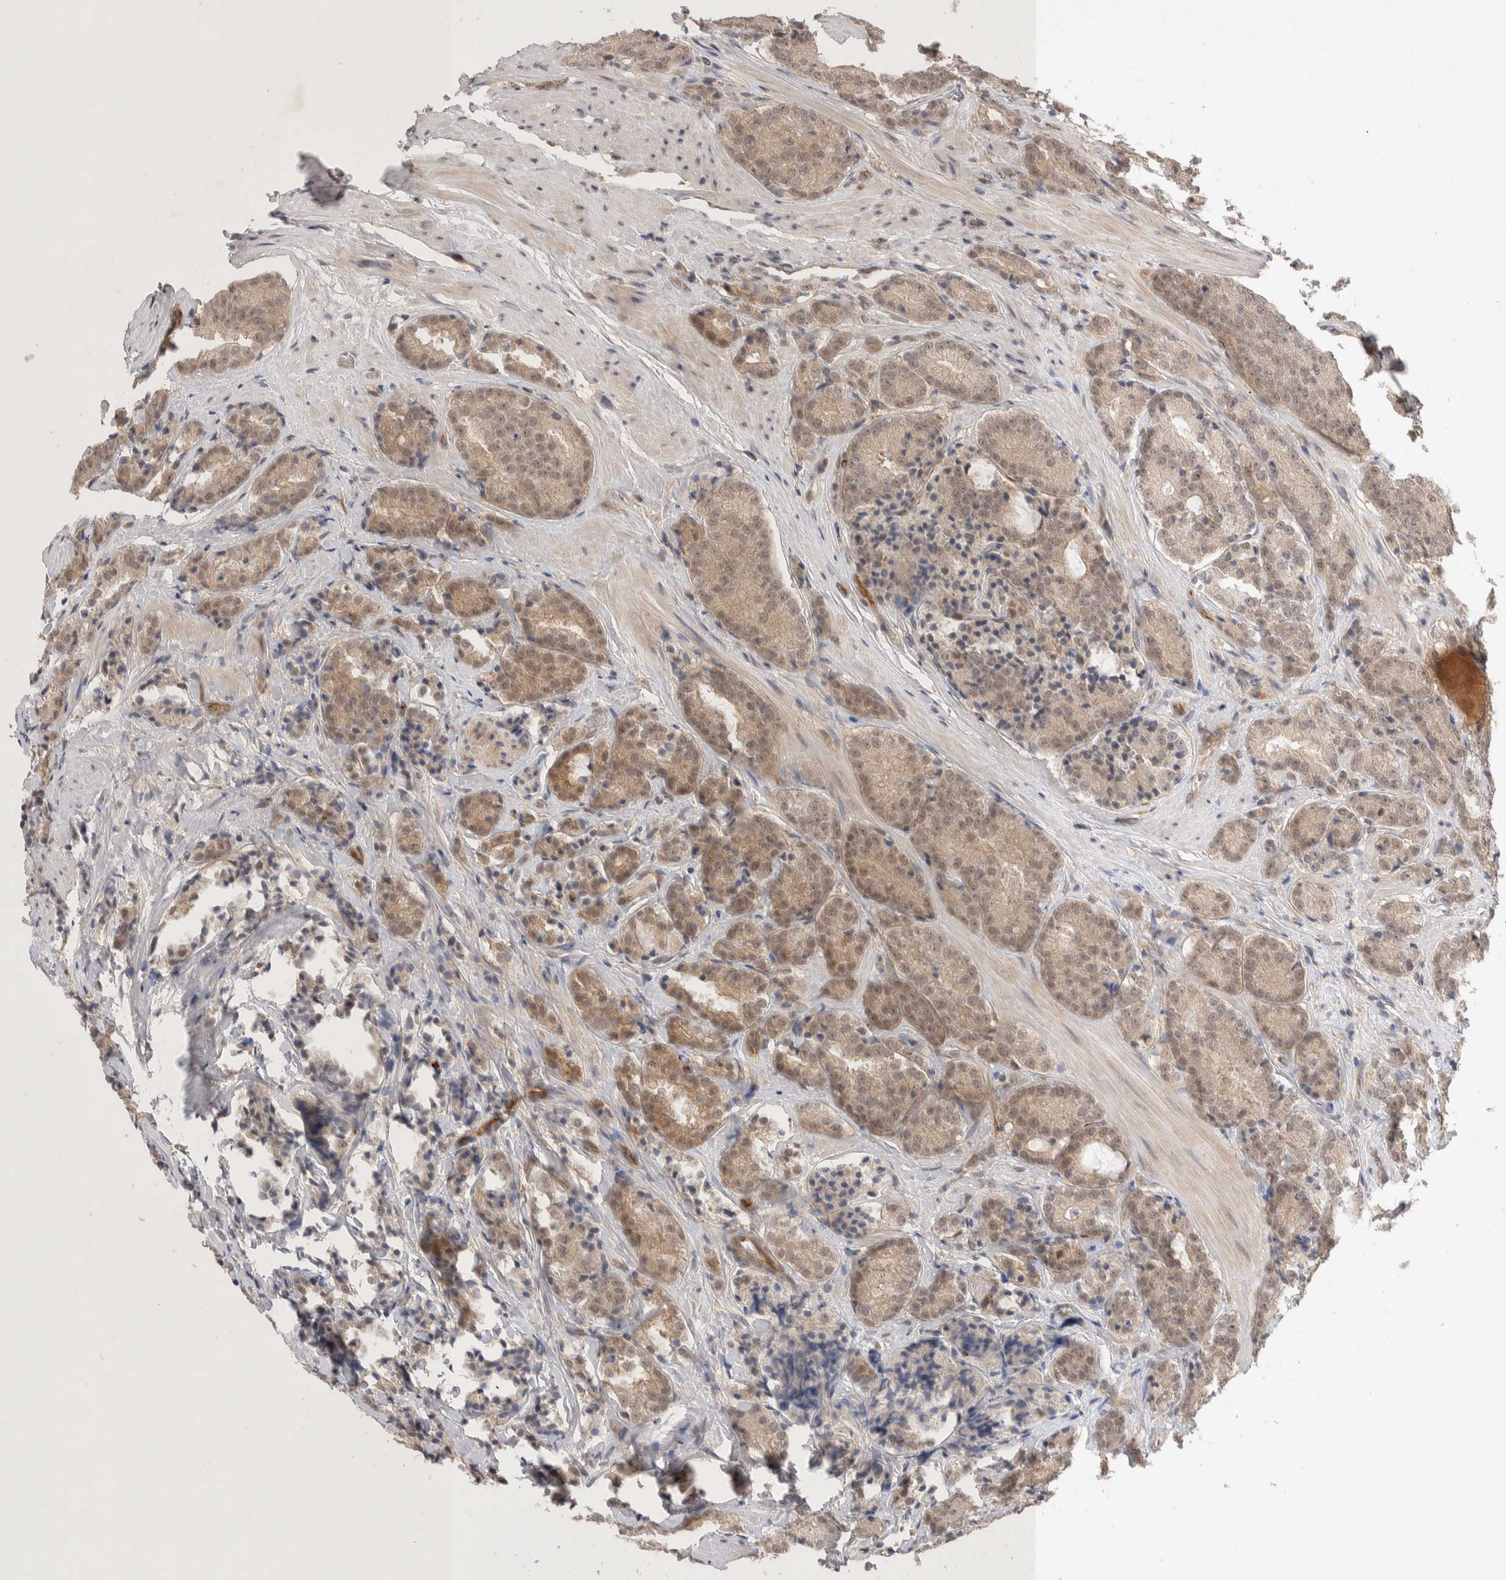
{"staining": {"intensity": "moderate", "quantity": "25%-75%", "location": "cytoplasmic/membranous,nuclear"}, "tissue": "prostate cancer", "cell_type": "Tumor cells", "image_type": "cancer", "snomed": [{"axis": "morphology", "description": "Adenocarcinoma, High grade"}, {"axis": "topography", "description": "Prostate"}], "caption": "The photomicrograph reveals immunohistochemical staining of high-grade adenocarcinoma (prostate). There is moderate cytoplasmic/membranous and nuclear staining is seen in about 25%-75% of tumor cells. Immunohistochemistry (ihc) stains the protein of interest in brown and the nuclei are stained blue.", "gene": "ZNF704", "patient": {"sex": "male", "age": 61}}